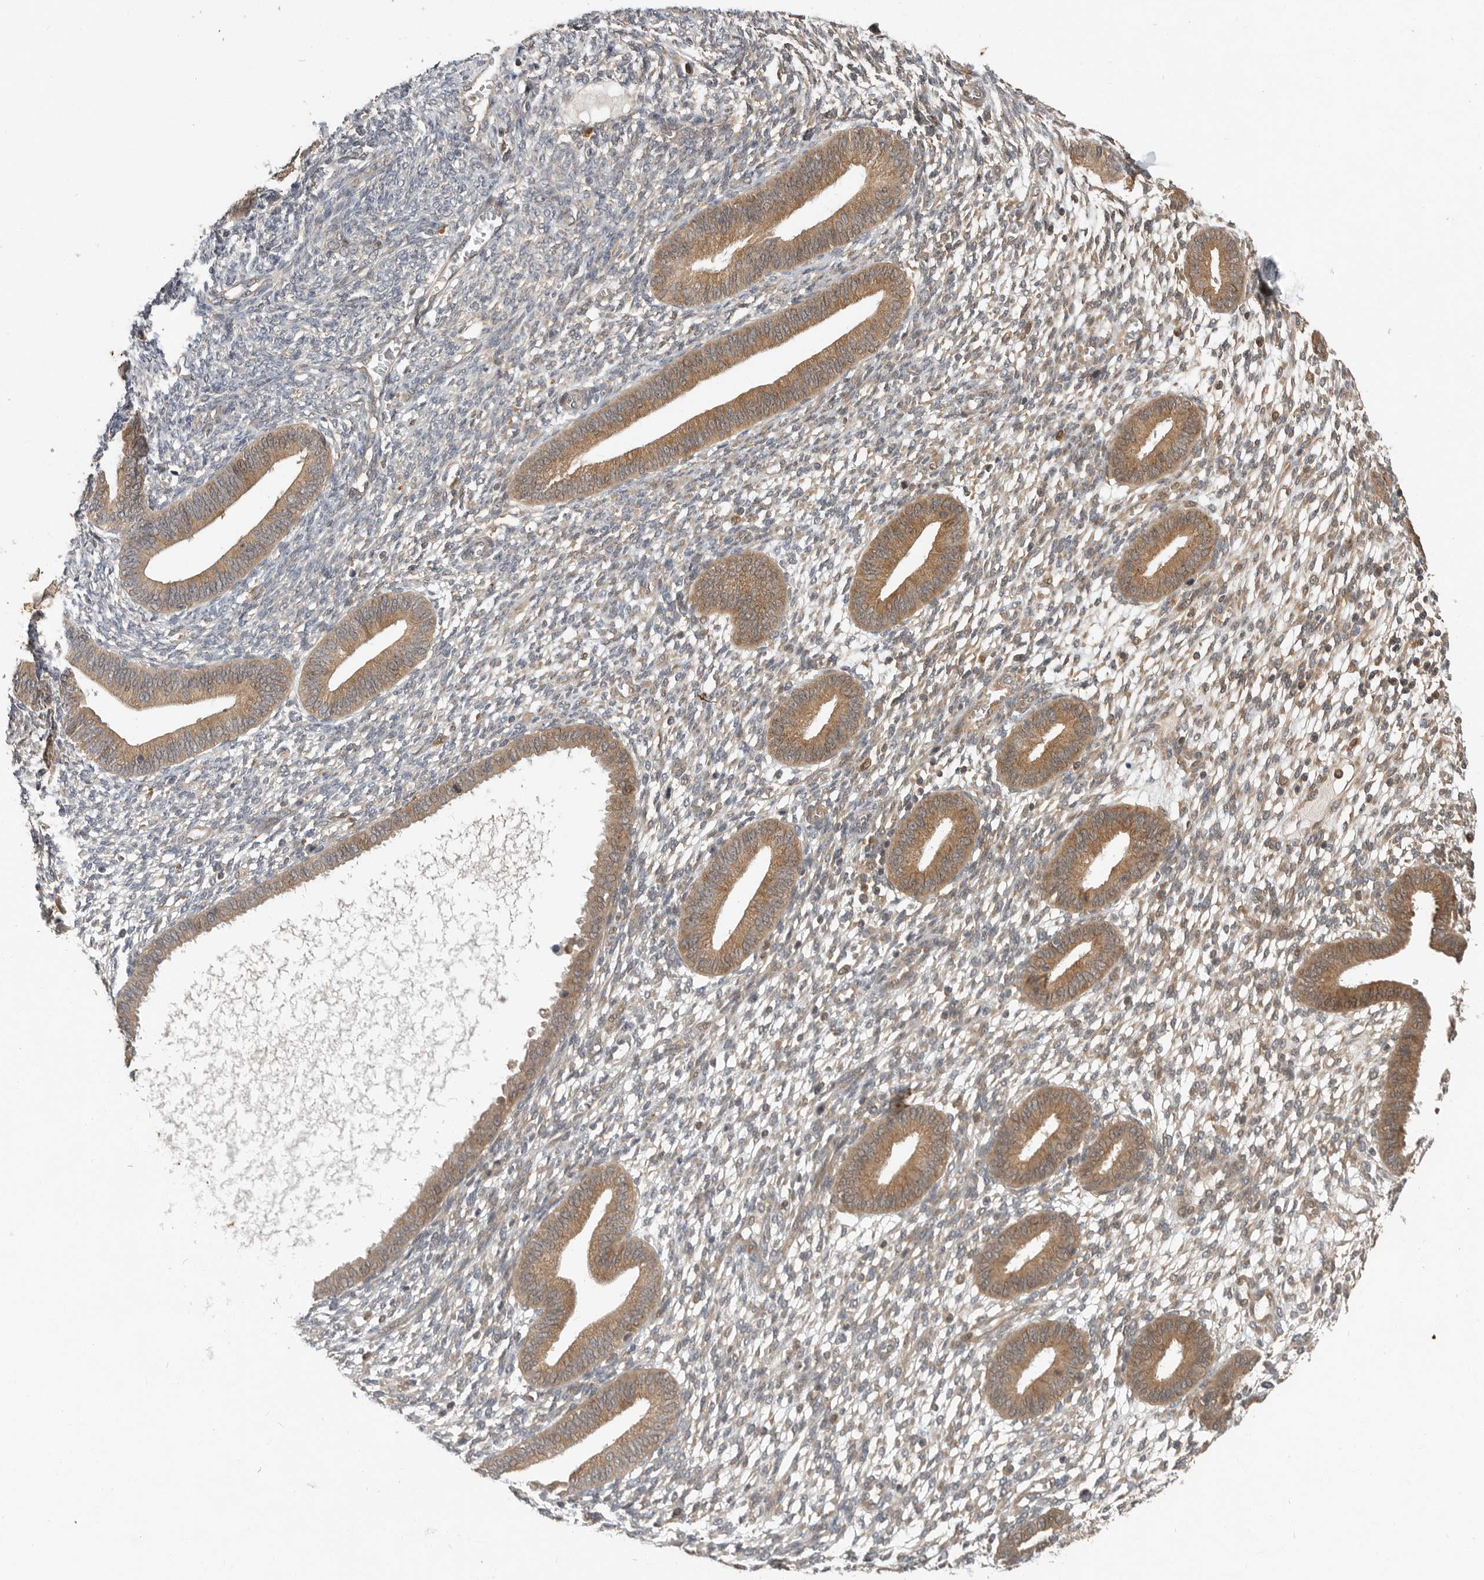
{"staining": {"intensity": "weak", "quantity": "<25%", "location": "cytoplasmic/membranous"}, "tissue": "endometrium", "cell_type": "Cells in endometrial stroma", "image_type": "normal", "snomed": [{"axis": "morphology", "description": "Normal tissue, NOS"}, {"axis": "topography", "description": "Endometrium"}], "caption": "Immunohistochemistry (IHC) of unremarkable endometrium demonstrates no positivity in cells in endometrial stroma.", "gene": "OSBPL9", "patient": {"sex": "female", "age": 46}}